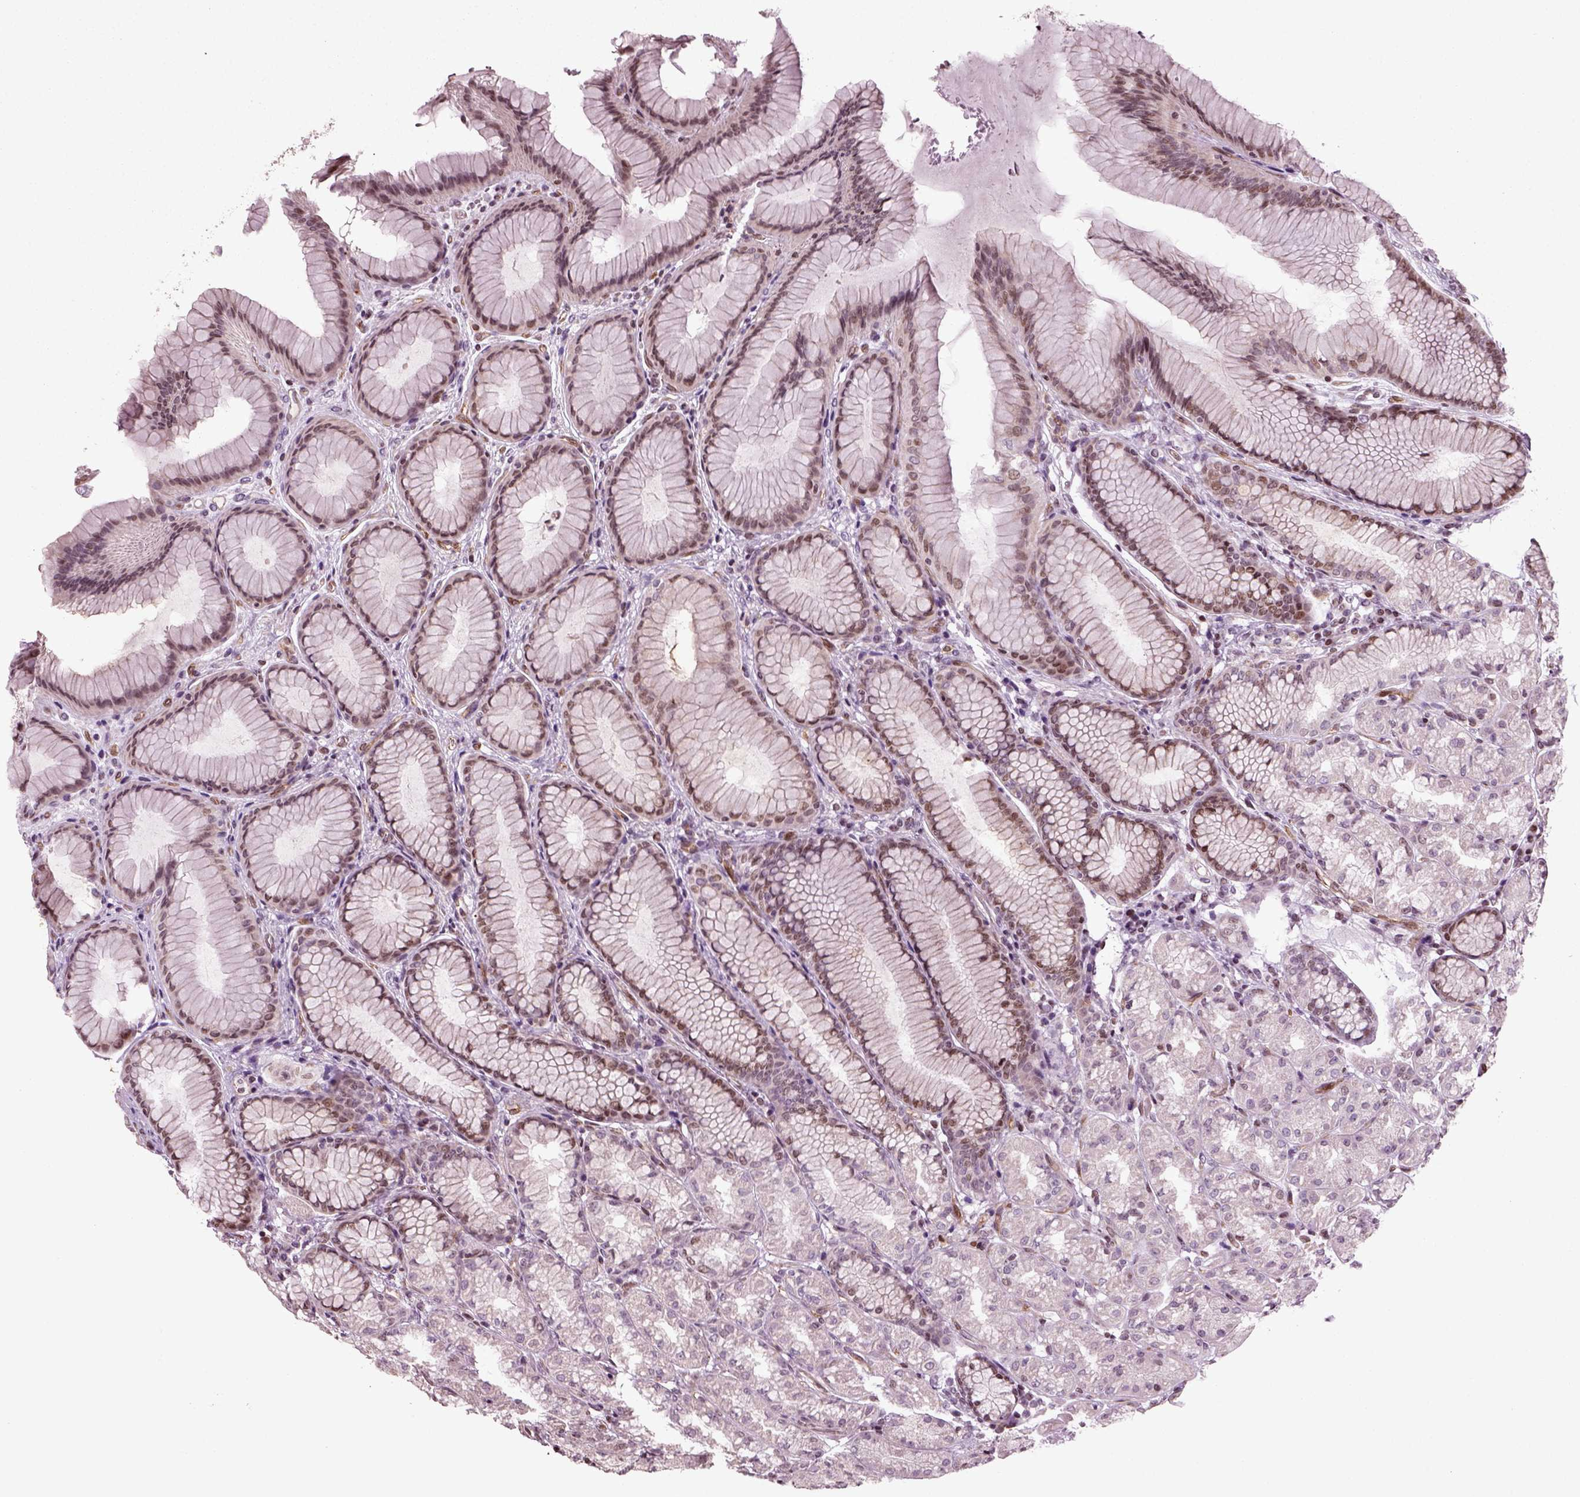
{"staining": {"intensity": "moderate", "quantity": "25%-75%", "location": "nuclear"}, "tissue": "stomach", "cell_type": "Glandular cells", "image_type": "normal", "snomed": [{"axis": "morphology", "description": "Normal tissue, NOS"}, {"axis": "morphology", "description": "Adenocarcinoma, NOS"}, {"axis": "topography", "description": "Stomach"}], "caption": "A micrograph of human stomach stained for a protein demonstrates moderate nuclear brown staining in glandular cells. (brown staining indicates protein expression, while blue staining denotes nuclei).", "gene": "HEYL", "patient": {"sex": "female", "age": 79}}